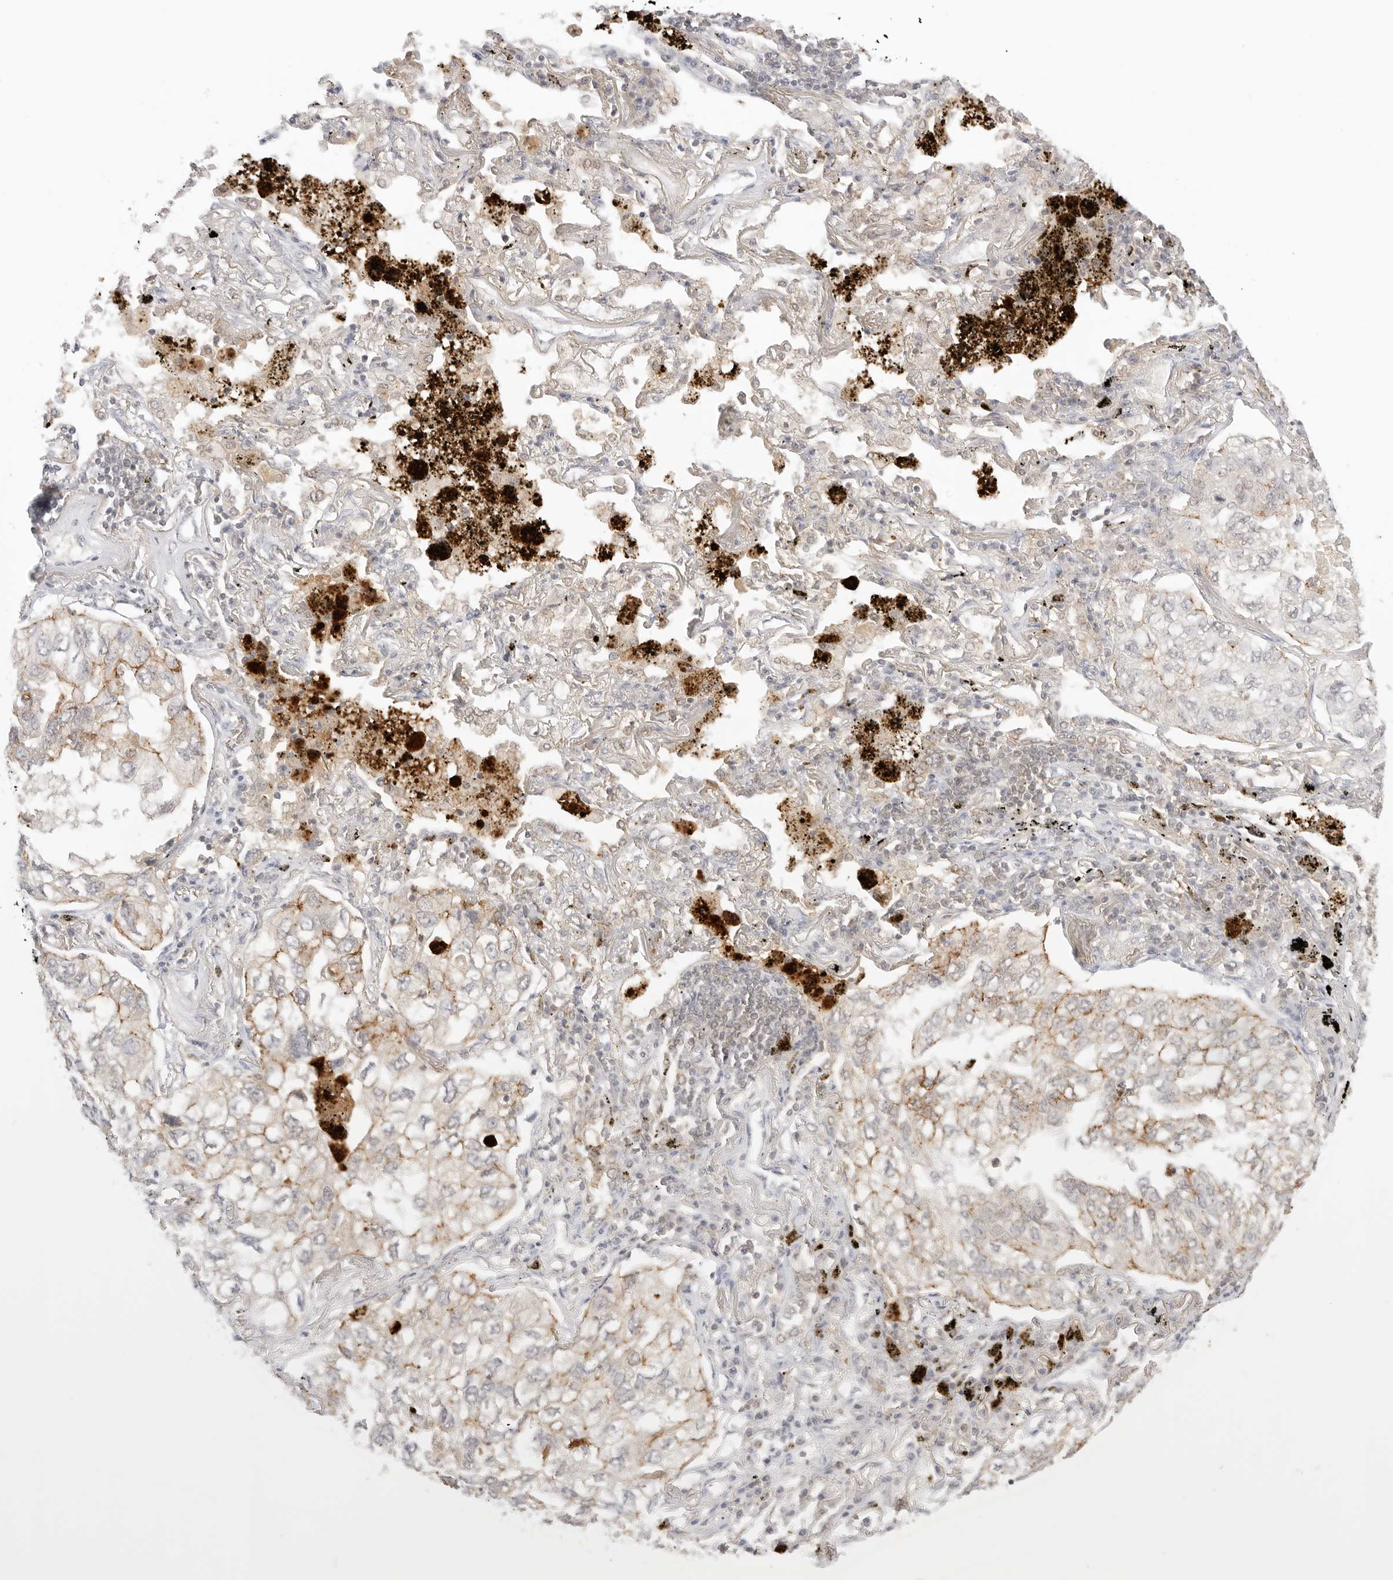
{"staining": {"intensity": "moderate", "quantity": "<25%", "location": "cytoplasmic/membranous"}, "tissue": "lung cancer", "cell_type": "Tumor cells", "image_type": "cancer", "snomed": [{"axis": "morphology", "description": "Adenocarcinoma, NOS"}, {"axis": "topography", "description": "Lung"}], "caption": "Human adenocarcinoma (lung) stained with a brown dye reveals moderate cytoplasmic/membranous positive staining in approximately <25% of tumor cells.", "gene": "EPHA1", "patient": {"sex": "male", "age": 65}}